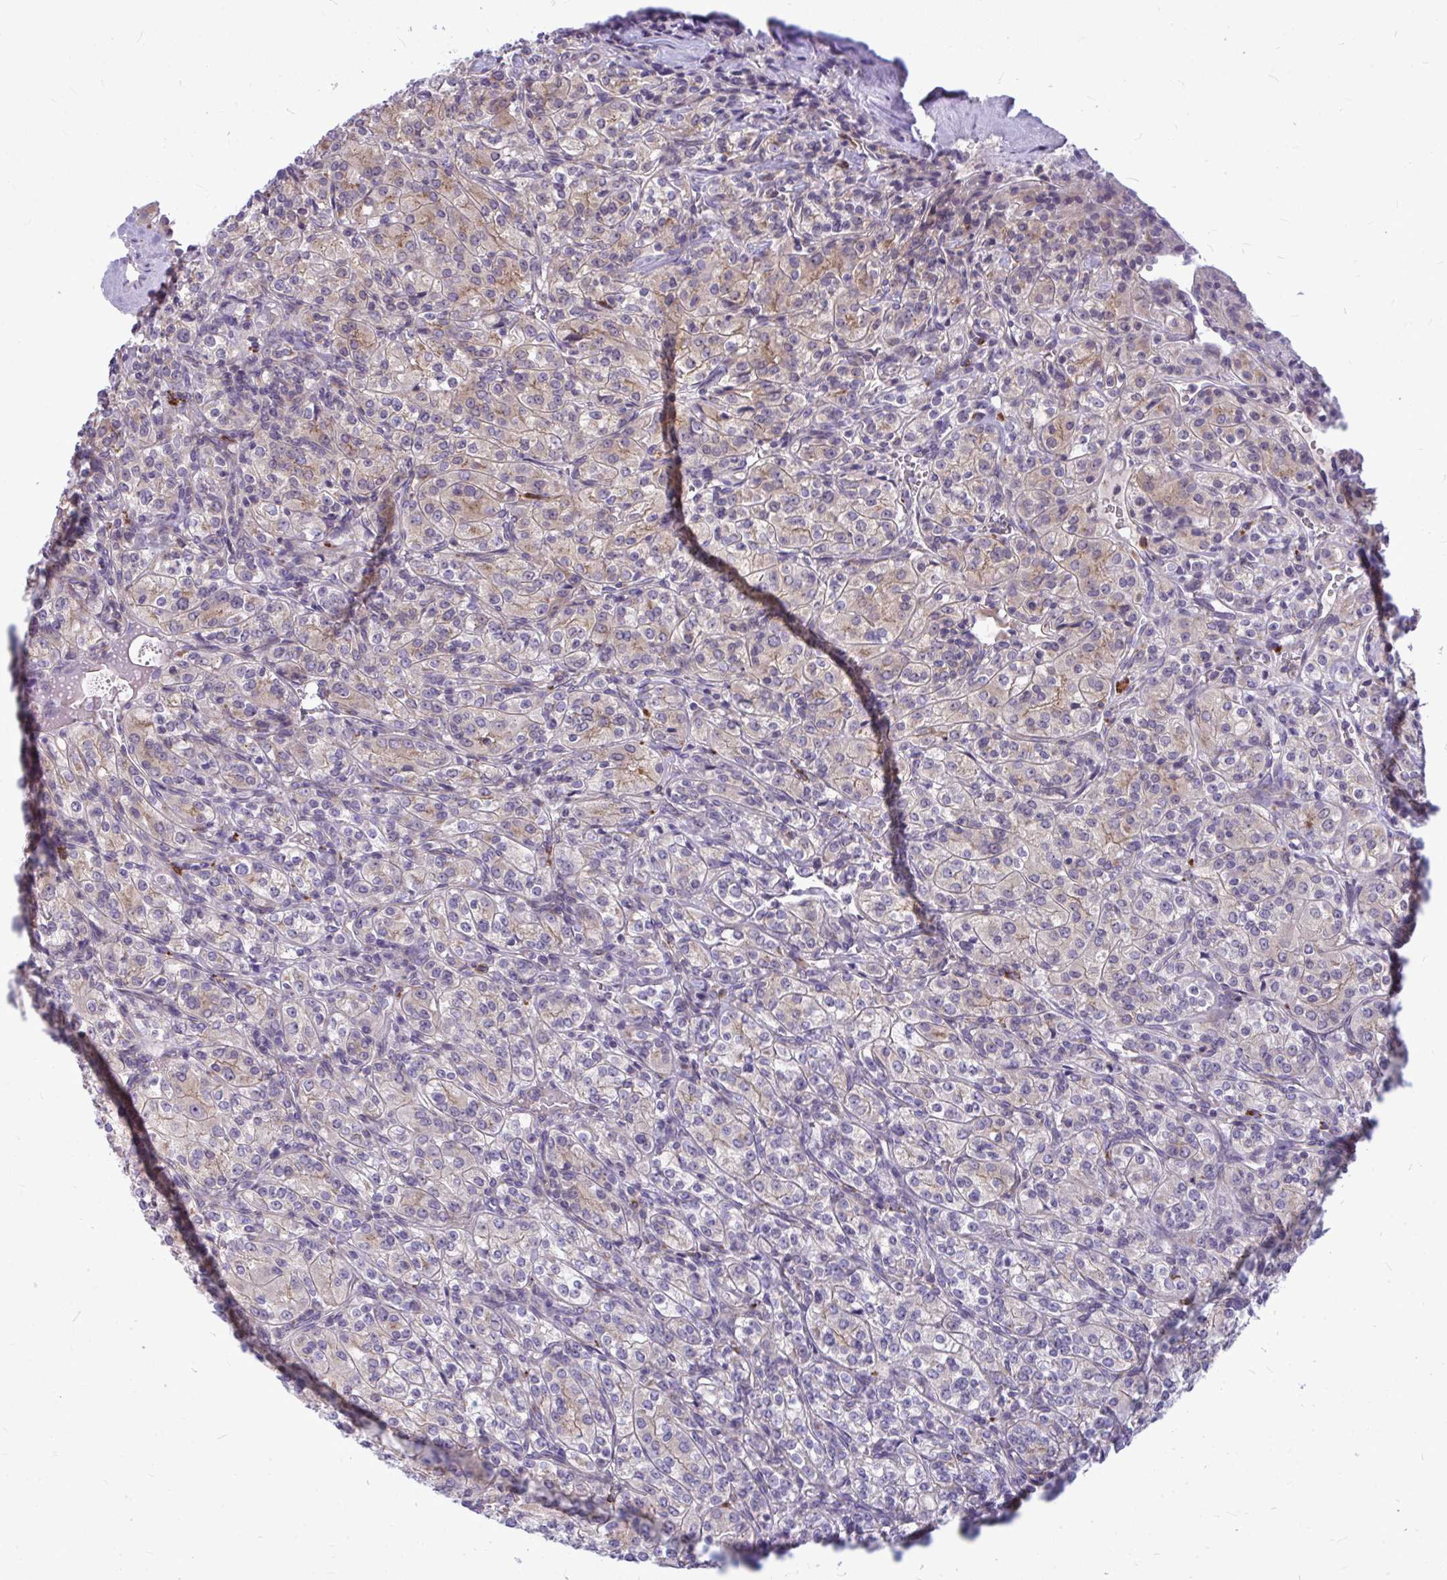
{"staining": {"intensity": "weak", "quantity": "25%-75%", "location": "cytoplasmic/membranous"}, "tissue": "renal cancer", "cell_type": "Tumor cells", "image_type": "cancer", "snomed": [{"axis": "morphology", "description": "Adenocarcinoma, NOS"}, {"axis": "topography", "description": "Kidney"}], "caption": "Protein expression analysis of human adenocarcinoma (renal) reveals weak cytoplasmic/membranous positivity in approximately 25%-75% of tumor cells. The staining is performed using DAB brown chromogen to label protein expression. The nuclei are counter-stained blue using hematoxylin.", "gene": "ZSCAN25", "patient": {"sex": "male", "age": 77}}